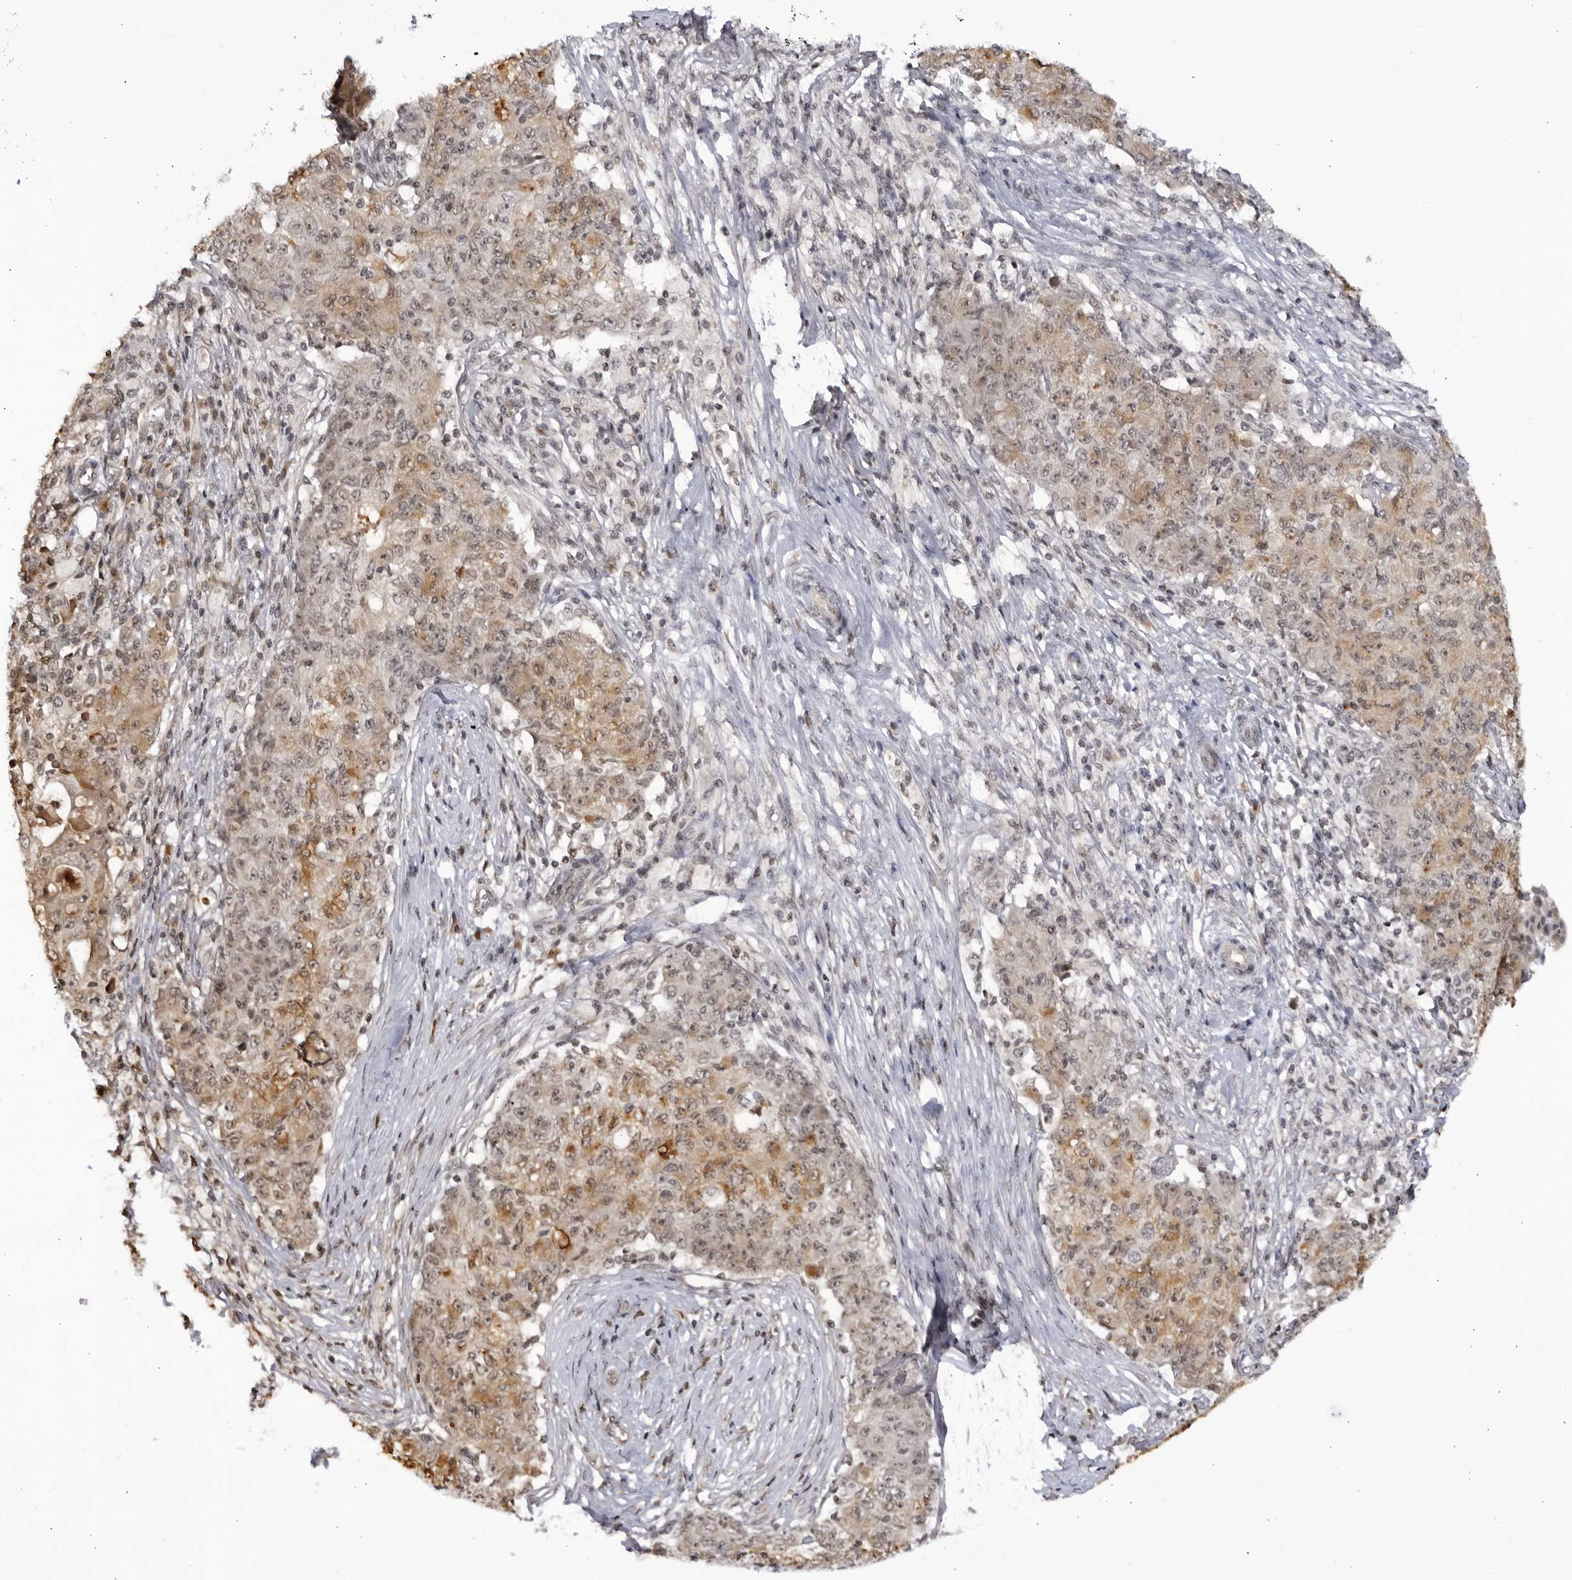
{"staining": {"intensity": "moderate", "quantity": "<25%", "location": "cytoplasmic/membranous,nuclear"}, "tissue": "ovarian cancer", "cell_type": "Tumor cells", "image_type": "cancer", "snomed": [{"axis": "morphology", "description": "Carcinoma, endometroid"}, {"axis": "topography", "description": "Ovary"}], "caption": "Protein staining shows moderate cytoplasmic/membranous and nuclear positivity in approximately <25% of tumor cells in ovarian cancer.", "gene": "RASGEF1C", "patient": {"sex": "female", "age": 42}}